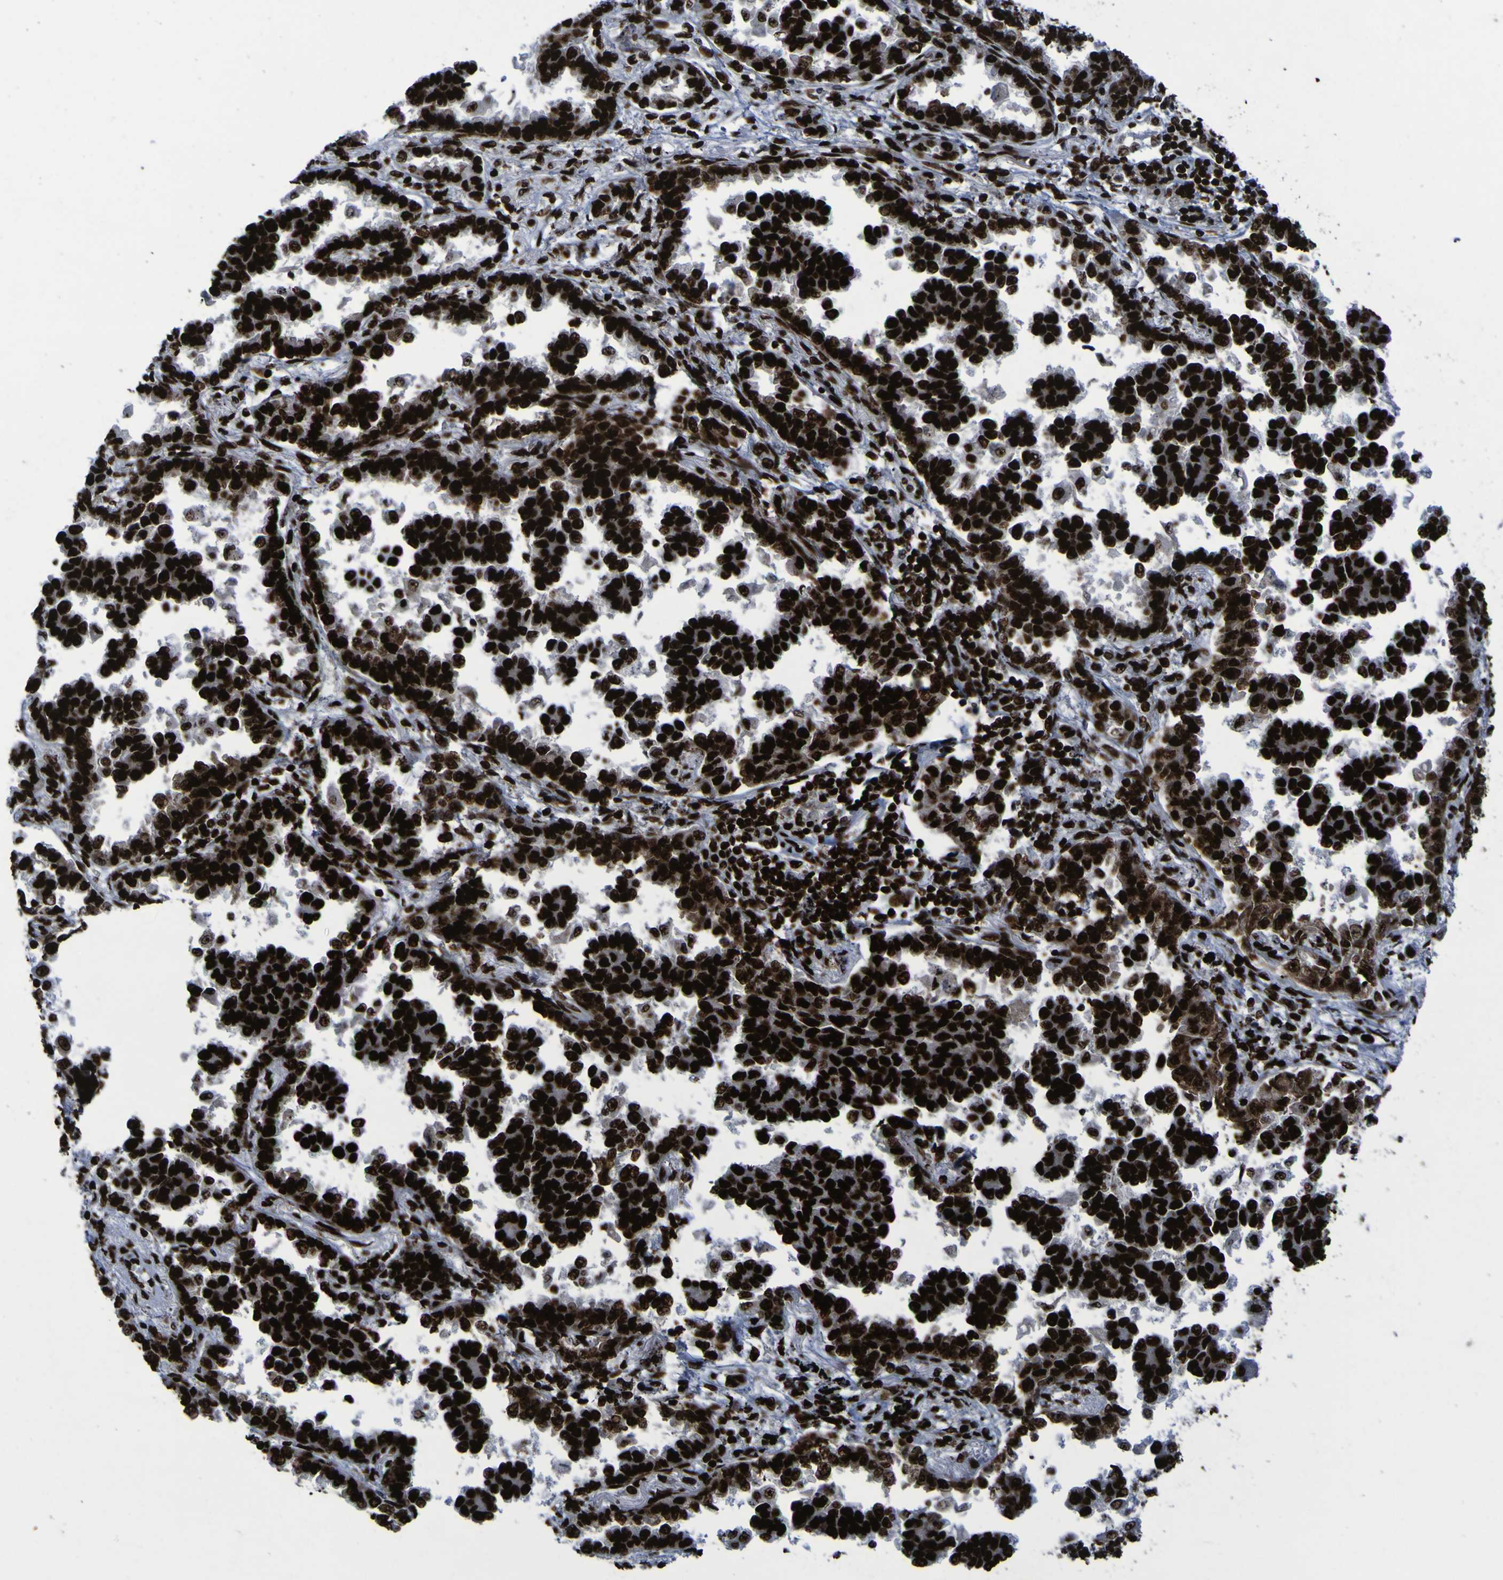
{"staining": {"intensity": "strong", "quantity": ">75%", "location": "nuclear"}, "tissue": "lung cancer", "cell_type": "Tumor cells", "image_type": "cancer", "snomed": [{"axis": "morphology", "description": "Normal tissue, NOS"}, {"axis": "morphology", "description": "Adenocarcinoma, NOS"}, {"axis": "topography", "description": "Lung"}], "caption": "Immunohistochemistry micrograph of neoplastic tissue: lung cancer stained using immunohistochemistry reveals high levels of strong protein expression localized specifically in the nuclear of tumor cells, appearing as a nuclear brown color.", "gene": "NPM1", "patient": {"sex": "male", "age": 59}}